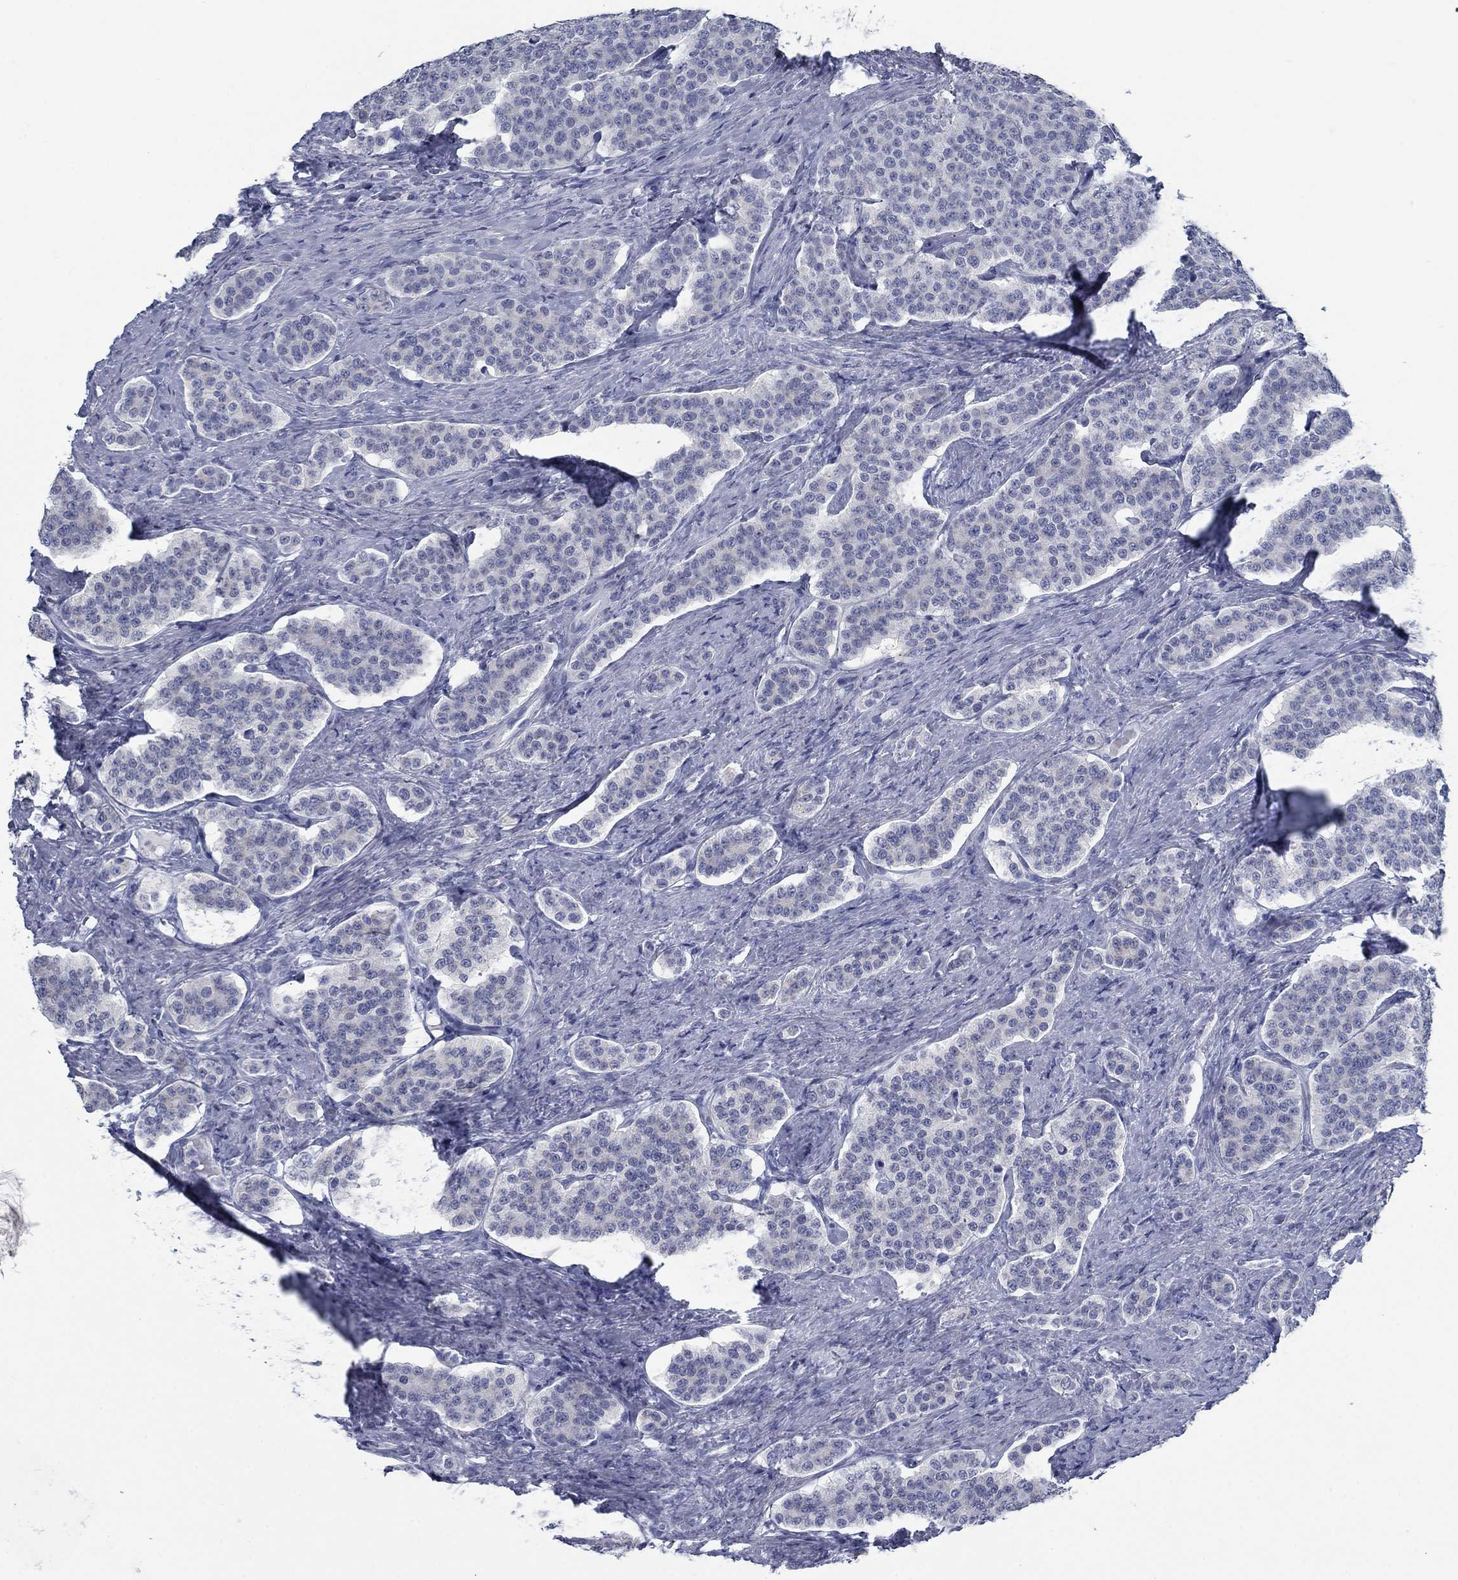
{"staining": {"intensity": "negative", "quantity": "none", "location": "none"}, "tissue": "carcinoid", "cell_type": "Tumor cells", "image_type": "cancer", "snomed": [{"axis": "morphology", "description": "Carcinoid, malignant, NOS"}, {"axis": "topography", "description": "Small intestine"}], "caption": "Carcinoid was stained to show a protein in brown. There is no significant expression in tumor cells.", "gene": "DNAL1", "patient": {"sex": "female", "age": 58}}